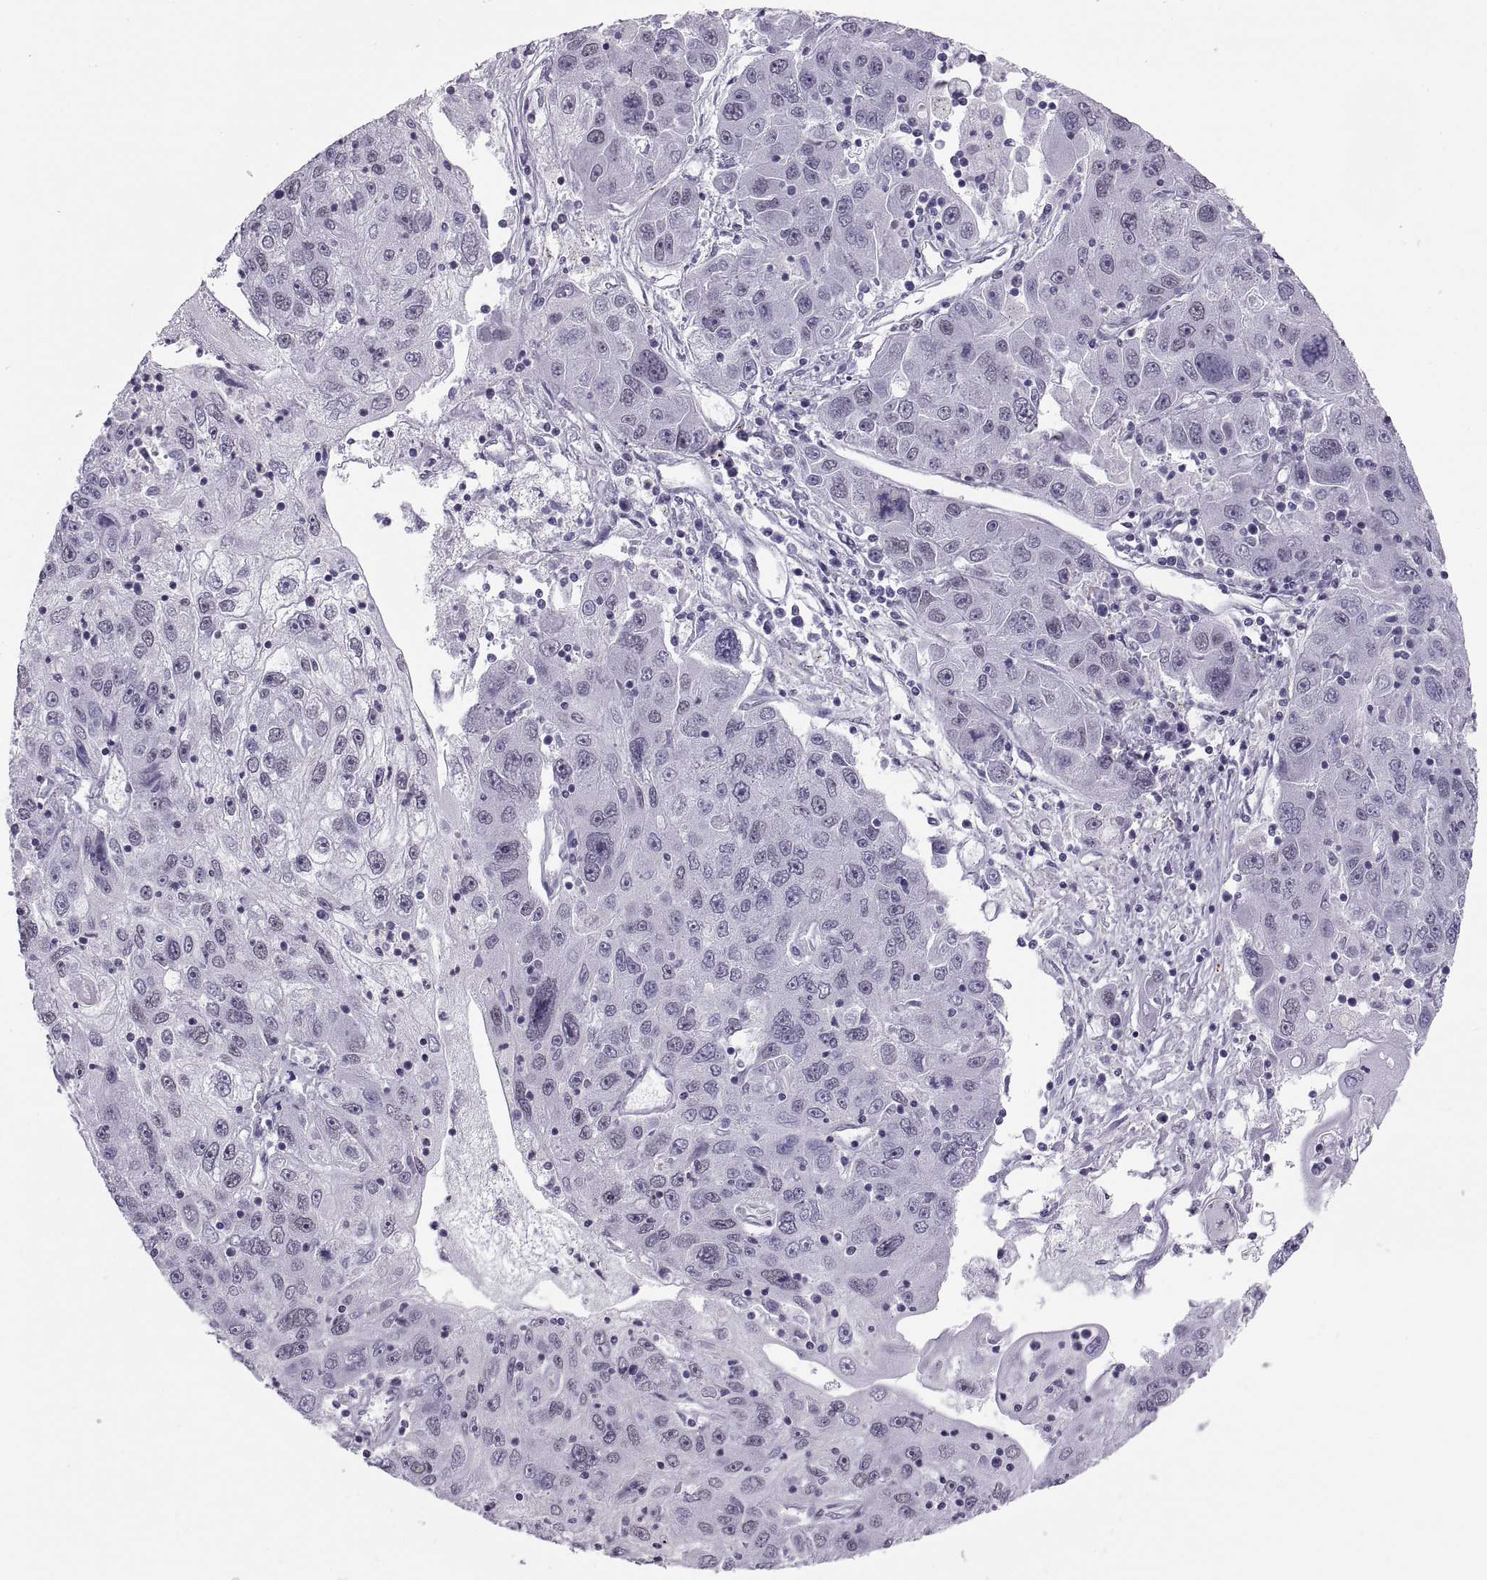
{"staining": {"intensity": "negative", "quantity": "none", "location": "none"}, "tissue": "stomach cancer", "cell_type": "Tumor cells", "image_type": "cancer", "snomed": [{"axis": "morphology", "description": "Adenocarcinoma, NOS"}, {"axis": "topography", "description": "Stomach"}], "caption": "This is a micrograph of IHC staining of stomach cancer (adenocarcinoma), which shows no positivity in tumor cells.", "gene": "CARTPT", "patient": {"sex": "male", "age": 56}}